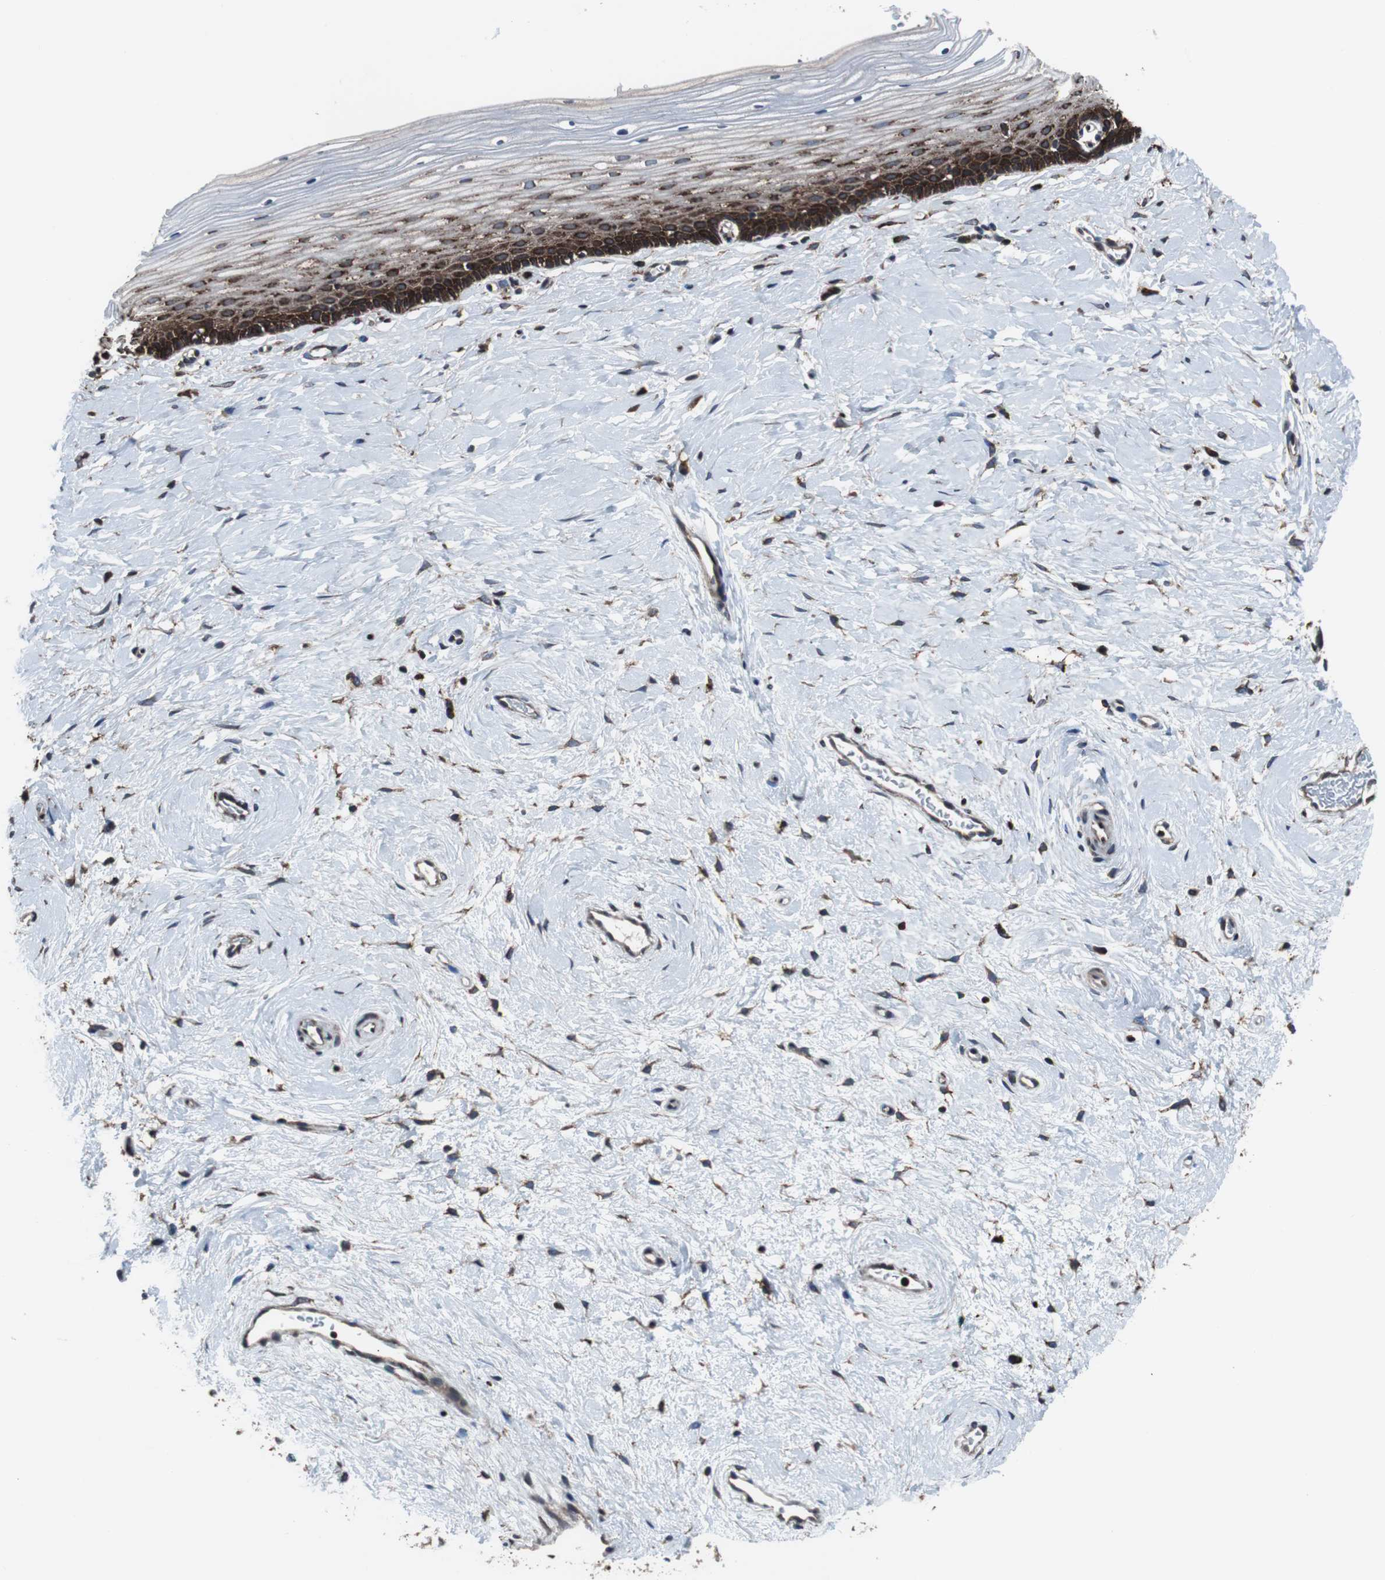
{"staining": {"intensity": "strong", "quantity": ">75%", "location": "cytoplasmic/membranous"}, "tissue": "cervix", "cell_type": "Glandular cells", "image_type": "normal", "snomed": [{"axis": "morphology", "description": "Normal tissue, NOS"}, {"axis": "topography", "description": "Cervix"}], "caption": "Immunohistochemical staining of unremarkable human cervix shows >75% levels of strong cytoplasmic/membranous protein staining in approximately >75% of glandular cells.", "gene": "USP10", "patient": {"sex": "female", "age": 39}}